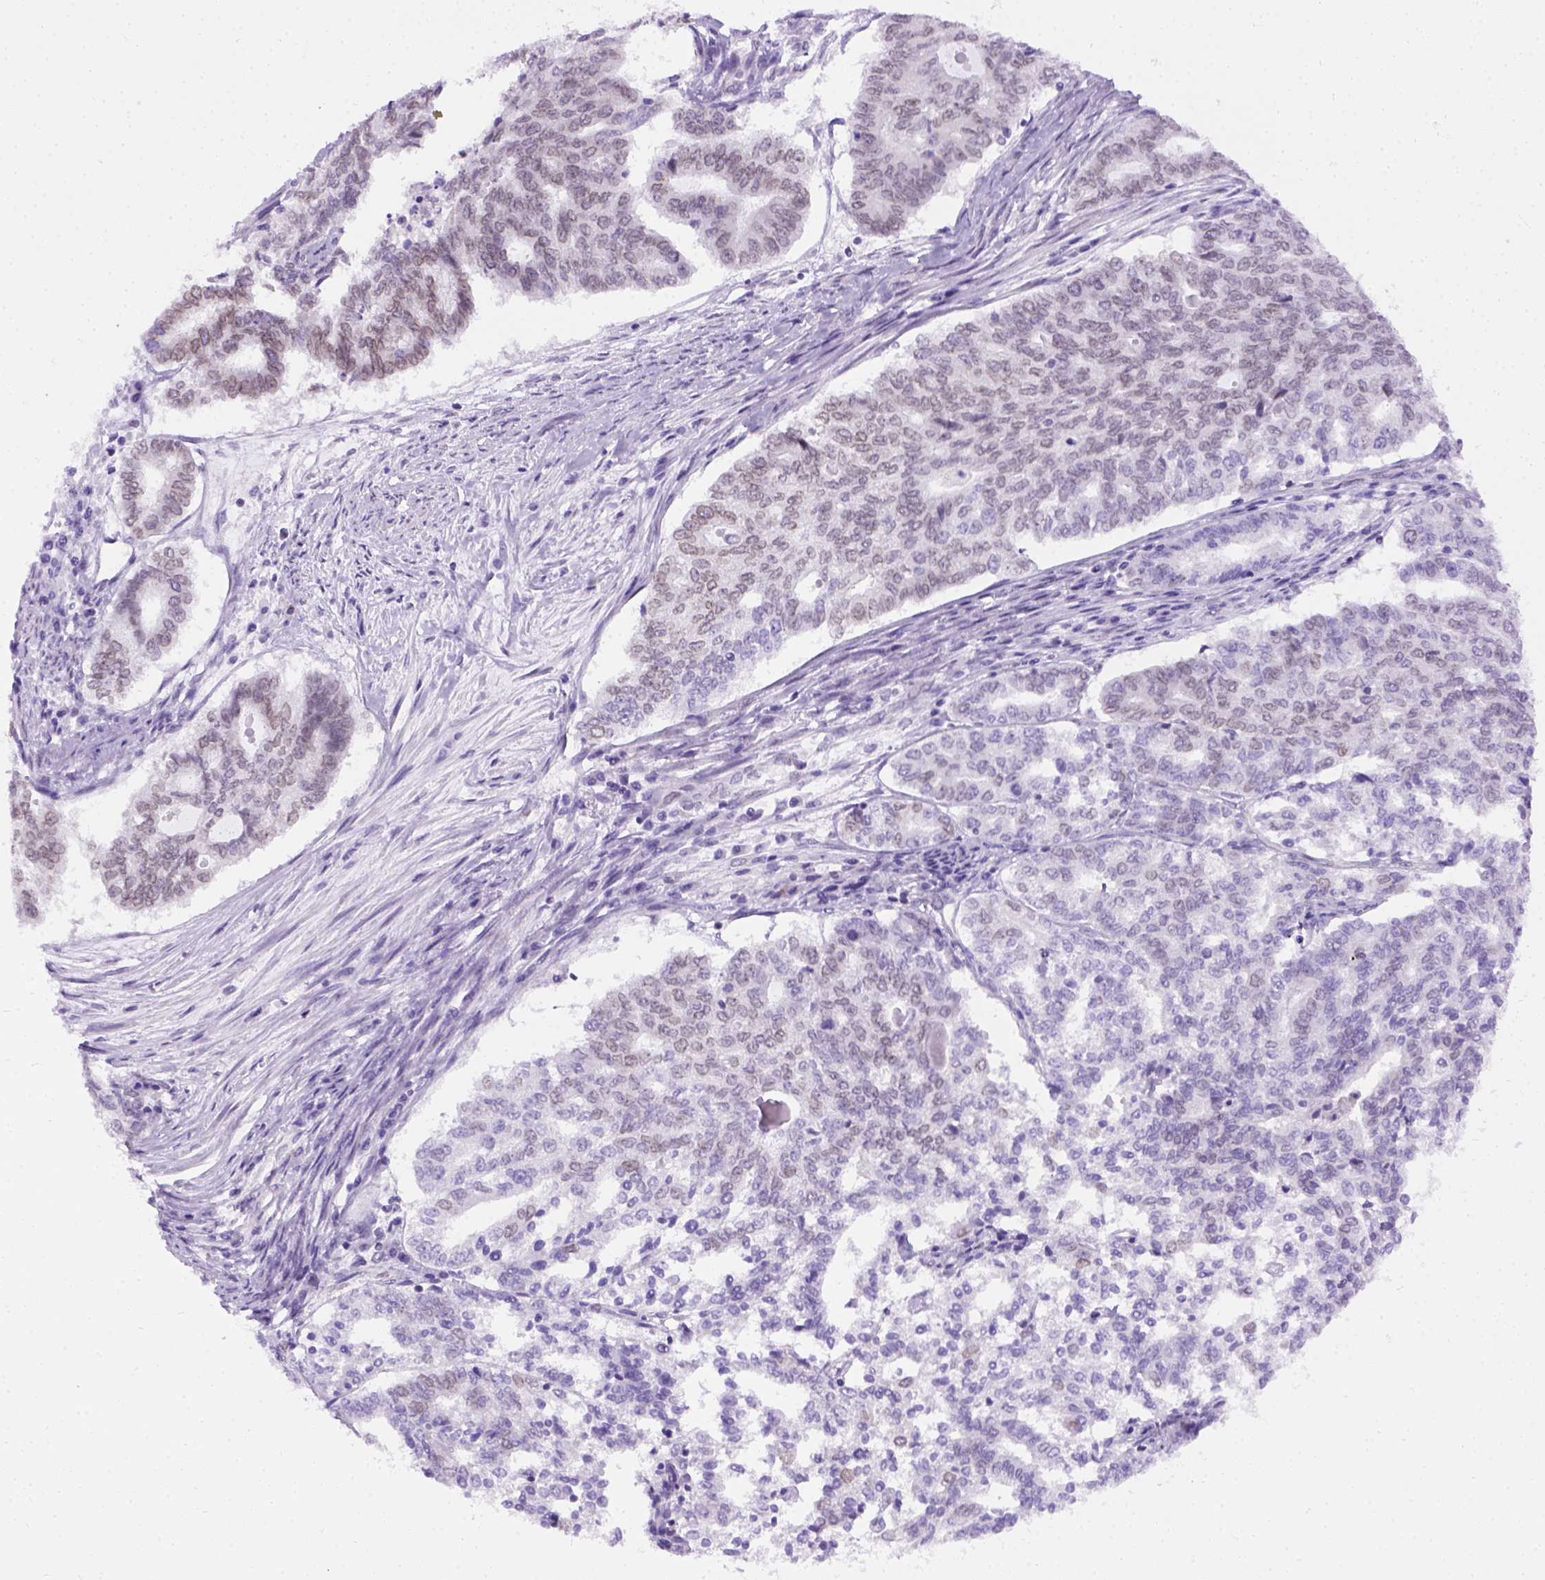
{"staining": {"intensity": "weak", "quantity": "25%-75%", "location": "nuclear"}, "tissue": "endometrial cancer", "cell_type": "Tumor cells", "image_type": "cancer", "snomed": [{"axis": "morphology", "description": "Adenocarcinoma, NOS"}, {"axis": "topography", "description": "Endometrium"}], "caption": "IHC image of neoplastic tissue: endometrial cancer stained using IHC displays low levels of weak protein expression localized specifically in the nuclear of tumor cells, appearing as a nuclear brown color.", "gene": "FAM184B", "patient": {"sex": "female", "age": 79}}